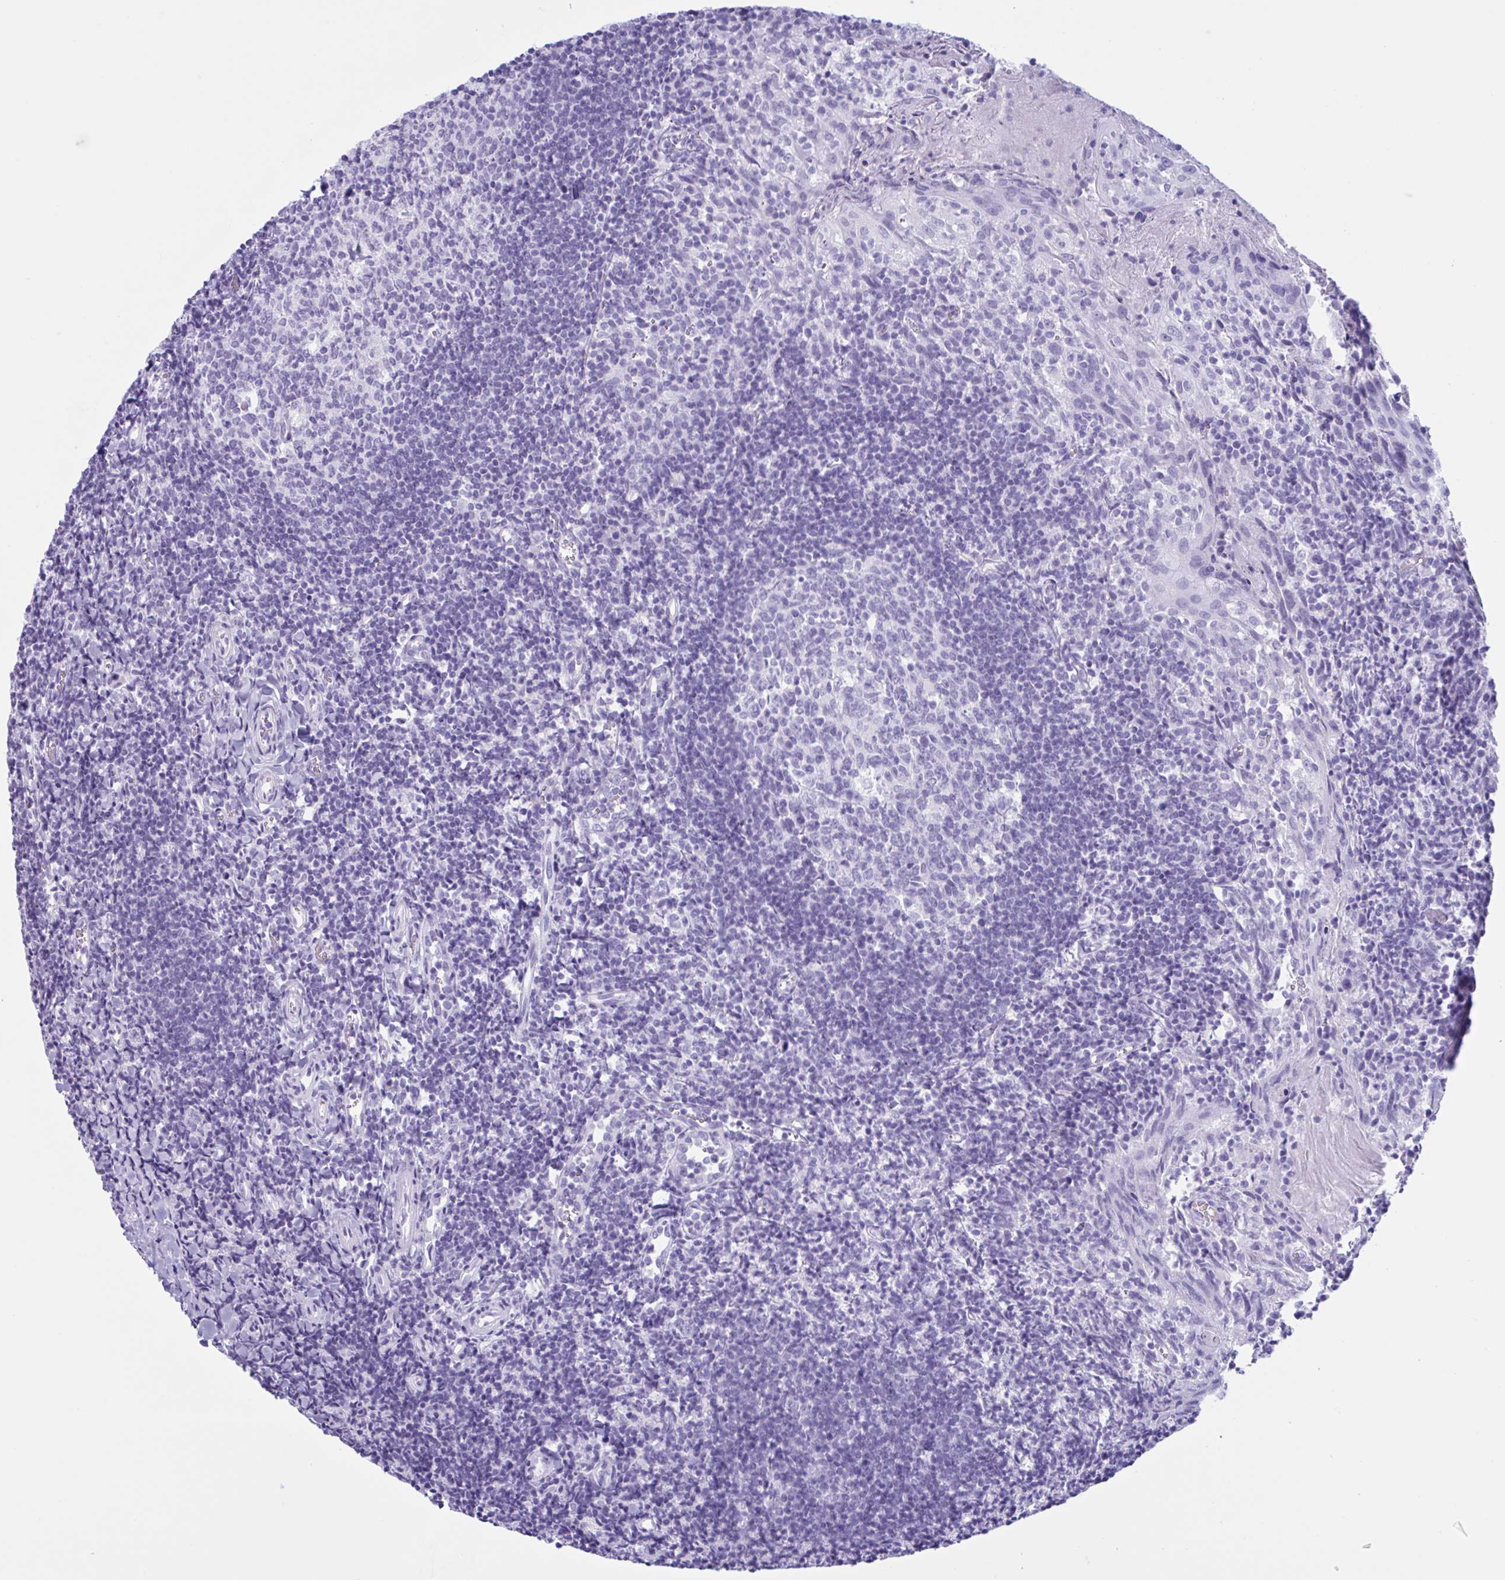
{"staining": {"intensity": "negative", "quantity": "none", "location": "none"}, "tissue": "tonsil", "cell_type": "Germinal center cells", "image_type": "normal", "snomed": [{"axis": "morphology", "description": "Normal tissue, NOS"}, {"axis": "topography", "description": "Tonsil"}], "caption": "Immunohistochemical staining of unremarkable tonsil shows no significant expression in germinal center cells.", "gene": "MRGPRG", "patient": {"sex": "female", "age": 10}}